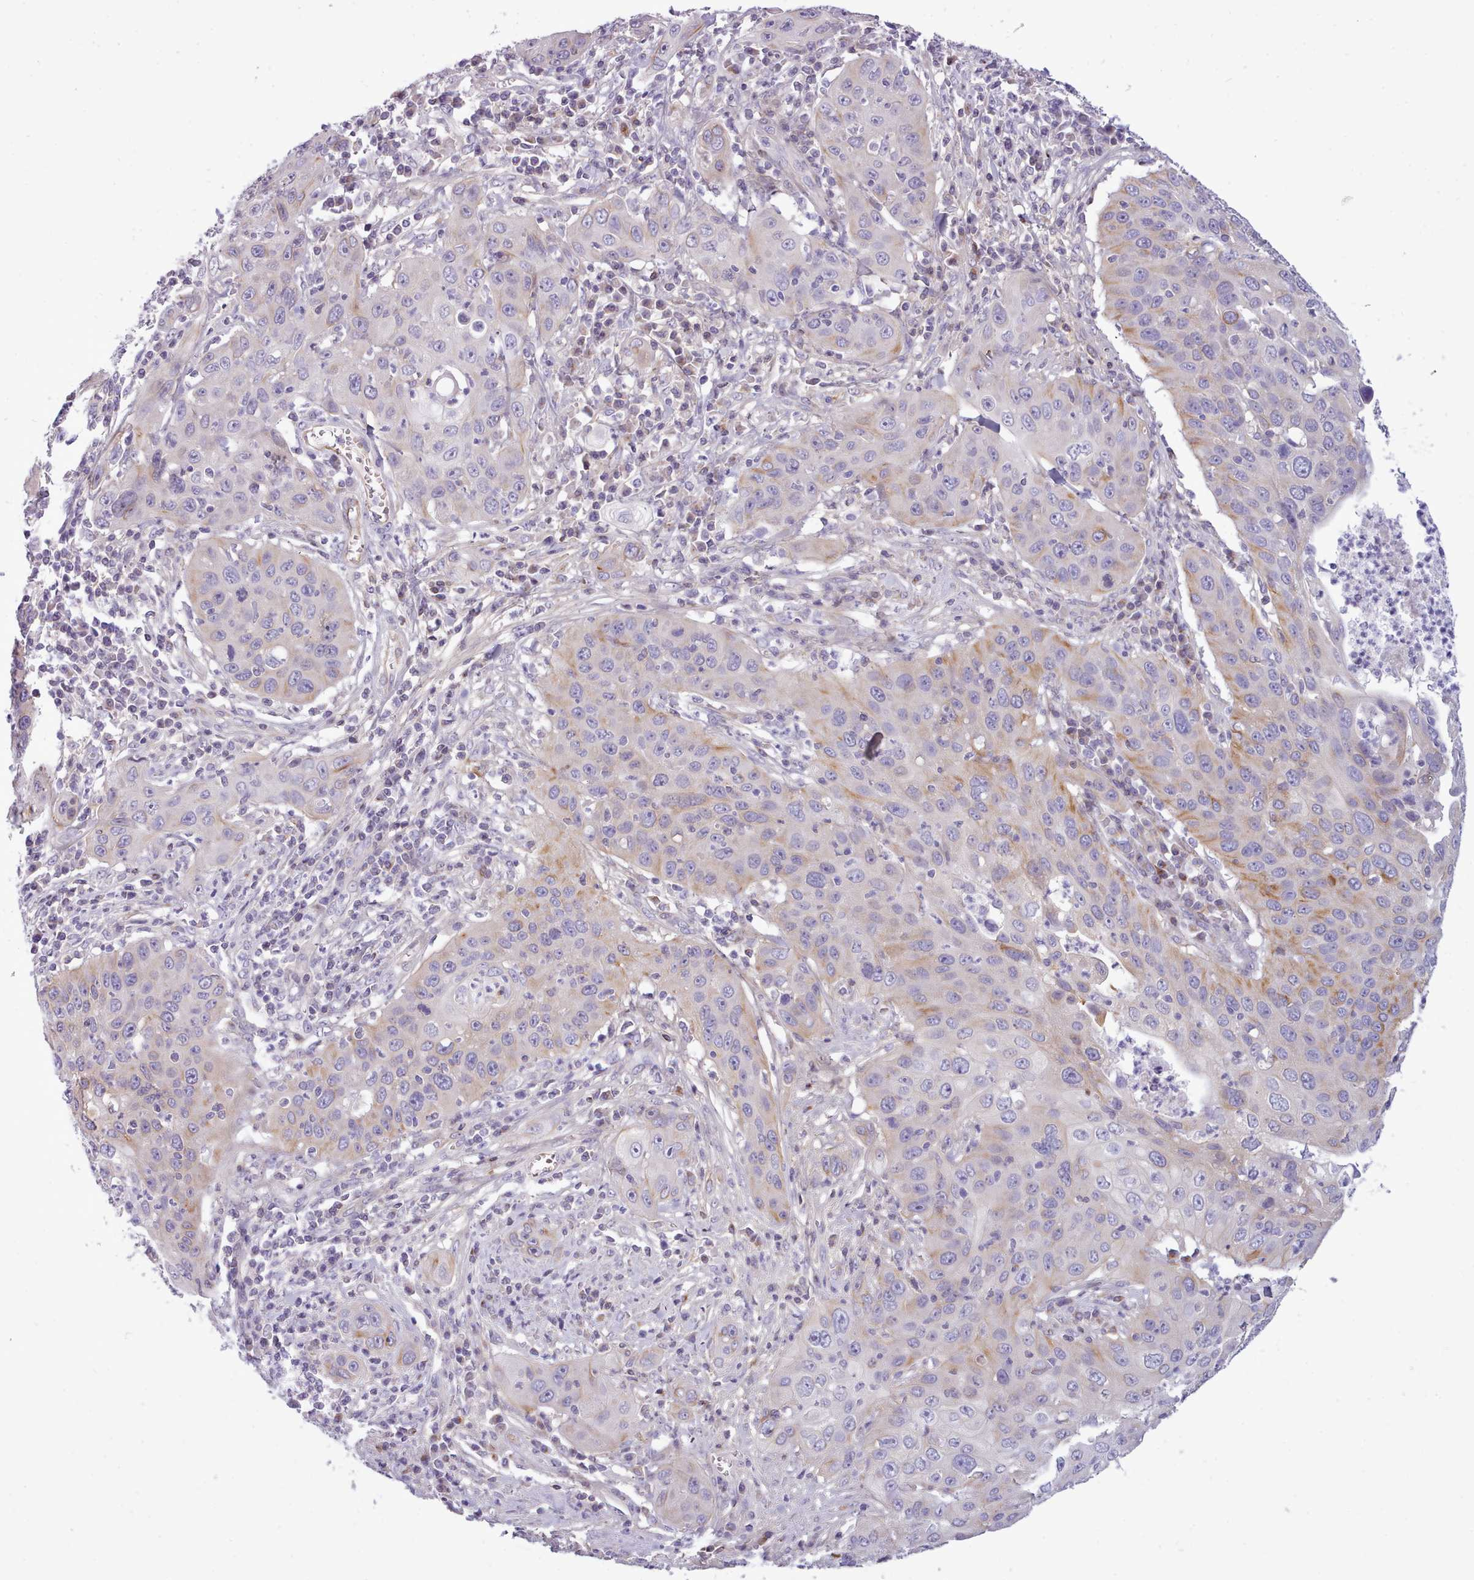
{"staining": {"intensity": "moderate", "quantity": "<25%", "location": "cytoplasmic/membranous"}, "tissue": "cervical cancer", "cell_type": "Tumor cells", "image_type": "cancer", "snomed": [{"axis": "morphology", "description": "Squamous cell carcinoma, NOS"}, {"axis": "topography", "description": "Cervix"}], "caption": "A high-resolution image shows IHC staining of cervical cancer, which exhibits moderate cytoplasmic/membranous positivity in about <25% of tumor cells.", "gene": "CYP2A13", "patient": {"sex": "female", "age": 36}}